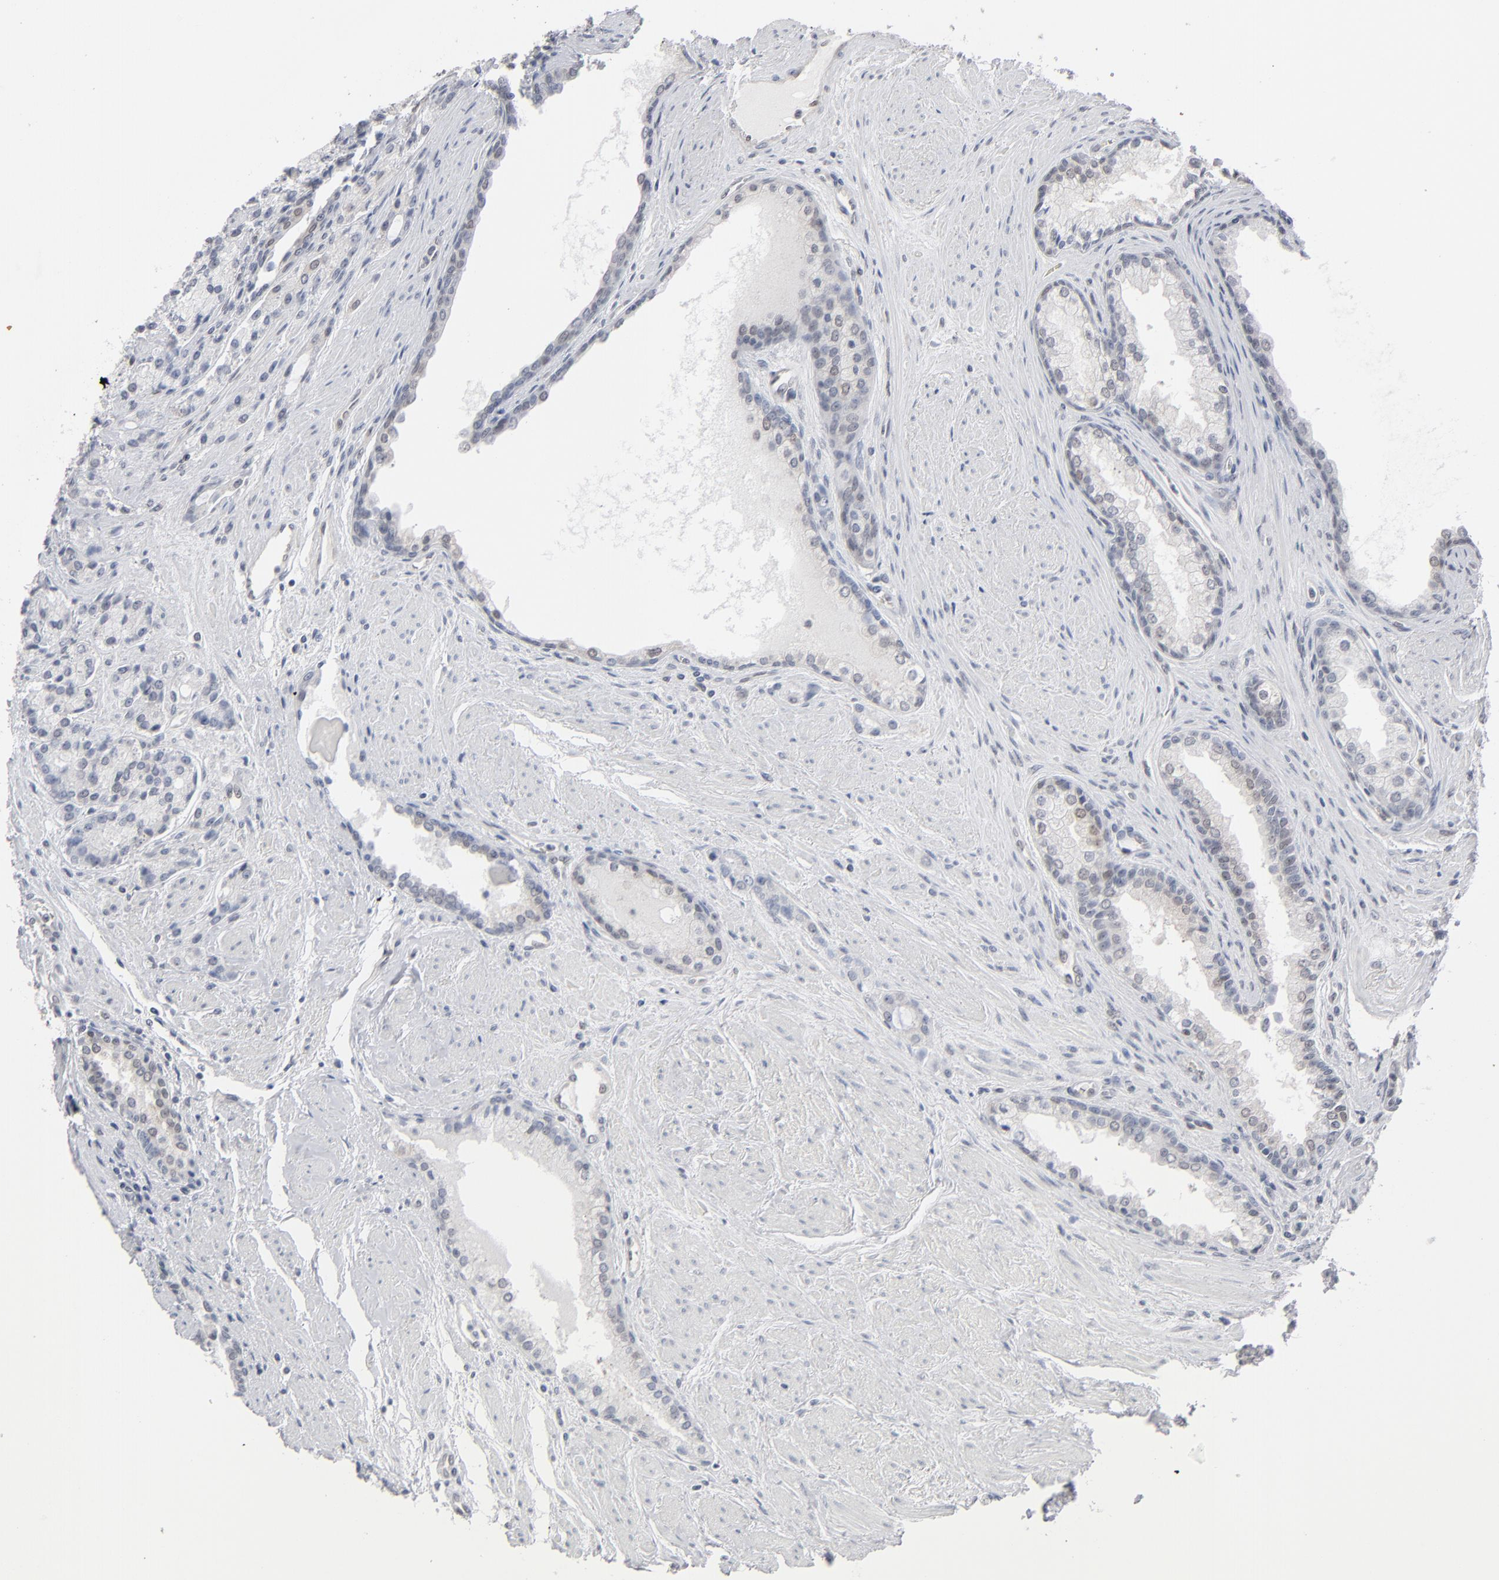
{"staining": {"intensity": "weak", "quantity": "25%-75%", "location": "cytoplasmic/membranous"}, "tissue": "prostate cancer", "cell_type": "Tumor cells", "image_type": "cancer", "snomed": [{"axis": "morphology", "description": "Adenocarcinoma, Medium grade"}, {"axis": "topography", "description": "Prostate"}], "caption": "A high-resolution image shows immunohistochemistry staining of prostate cancer, which demonstrates weak cytoplasmic/membranous expression in approximately 25%-75% of tumor cells. (DAB (3,3'-diaminobenzidine) IHC with brightfield microscopy, high magnification).", "gene": "IRF9", "patient": {"sex": "male", "age": 72}}